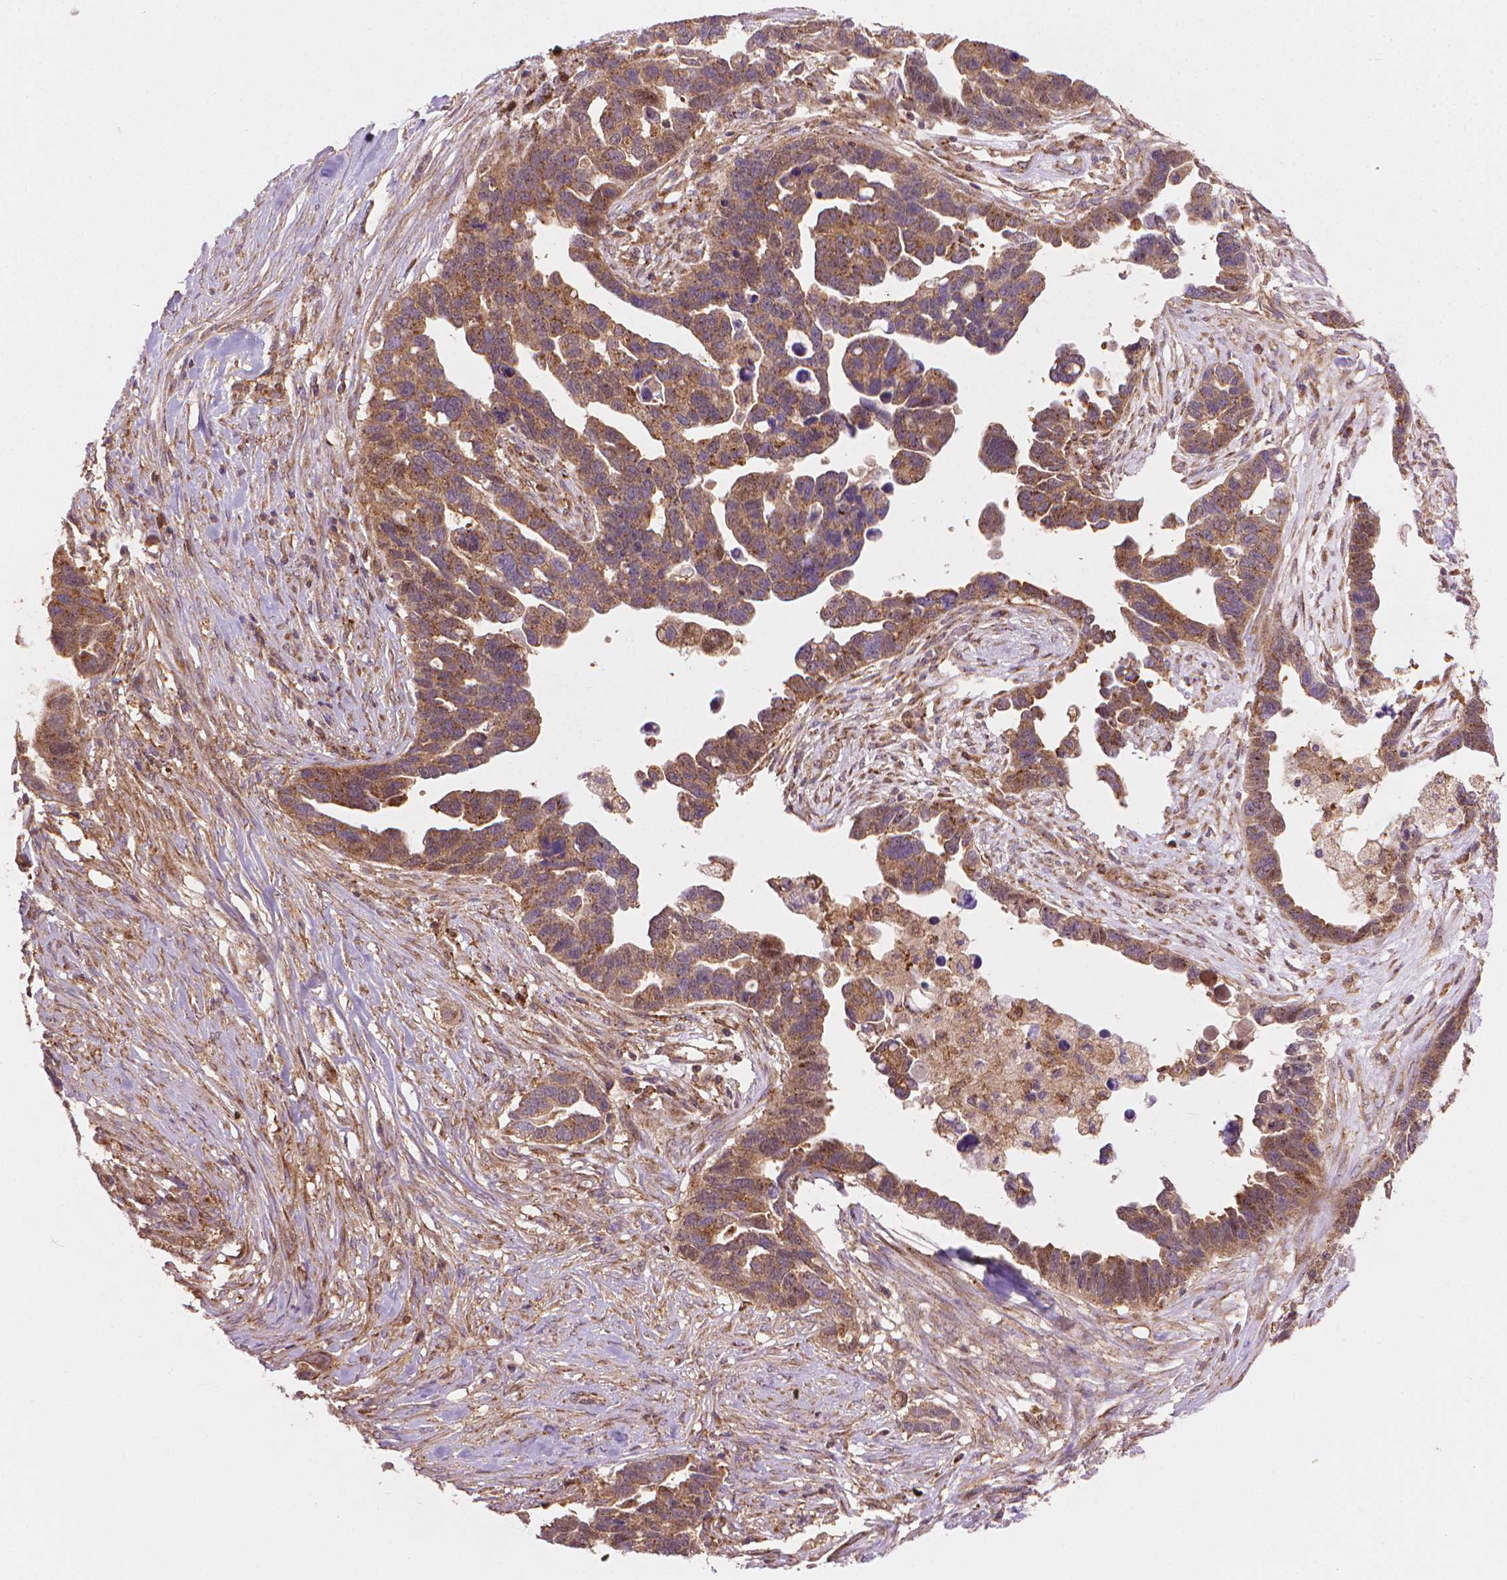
{"staining": {"intensity": "moderate", "quantity": ">75%", "location": "cytoplasmic/membranous"}, "tissue": "ovarian cancer", "cell_type": "Tumor cells", "image_type": "cancer", "snomed": [{"axis": "morphology", "description": "Cystadenocarcinoma, serous, NOS"}, {"axis": "topography", "description": "Ovary"}], "caption": "This is a histology image of IHC staining of ovarian cancer, which shows moderate staining in the cytoplasmic/membranous of tumor cells.", "gene": "VARS2", "patient": {"sex": "female", "age": 54}}